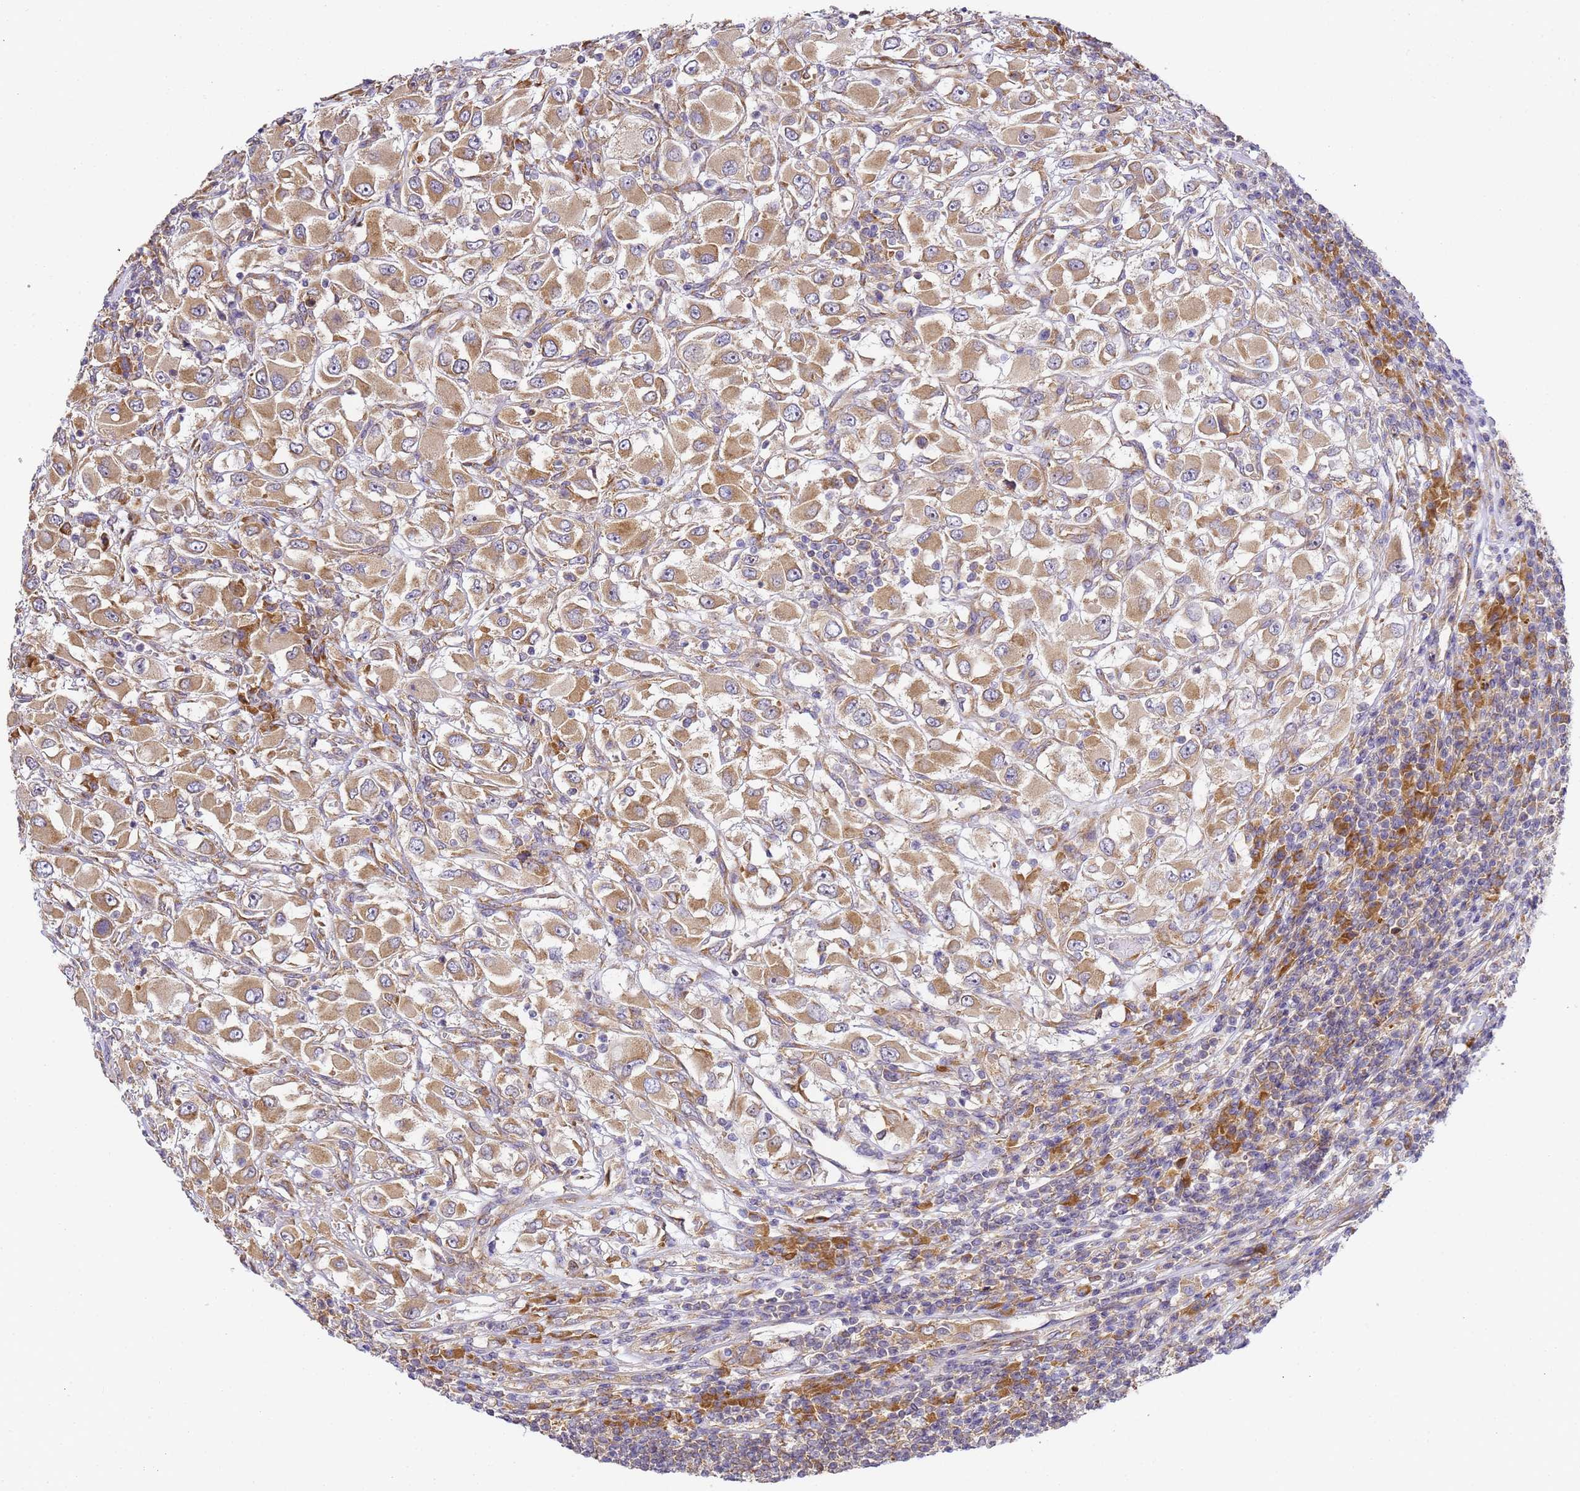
{"staining": {"intensity": "moderate", "quantity": ">75%", "location": "cytoplasmic/membranous"}, "tissue": "renal cancer", "cell_type": "Tumor cells", "image_type": "cancer", "snomed": [{"axis": "morphology", "description": "Adenocarcinoma, NOS"}, {"axis": "topography", "description": "Kidney"}], "caption": "High-magnification brightfield microscopy of renal cancer stained with DAB (brown) and counterstained with hematoxylin (blue). tumor cells exhibit moderate cytoplasmic/membranous expression is identified in about>75% of cells.", "gene": "RPL13A", "patient": {"sex": "female", "age": 52}}